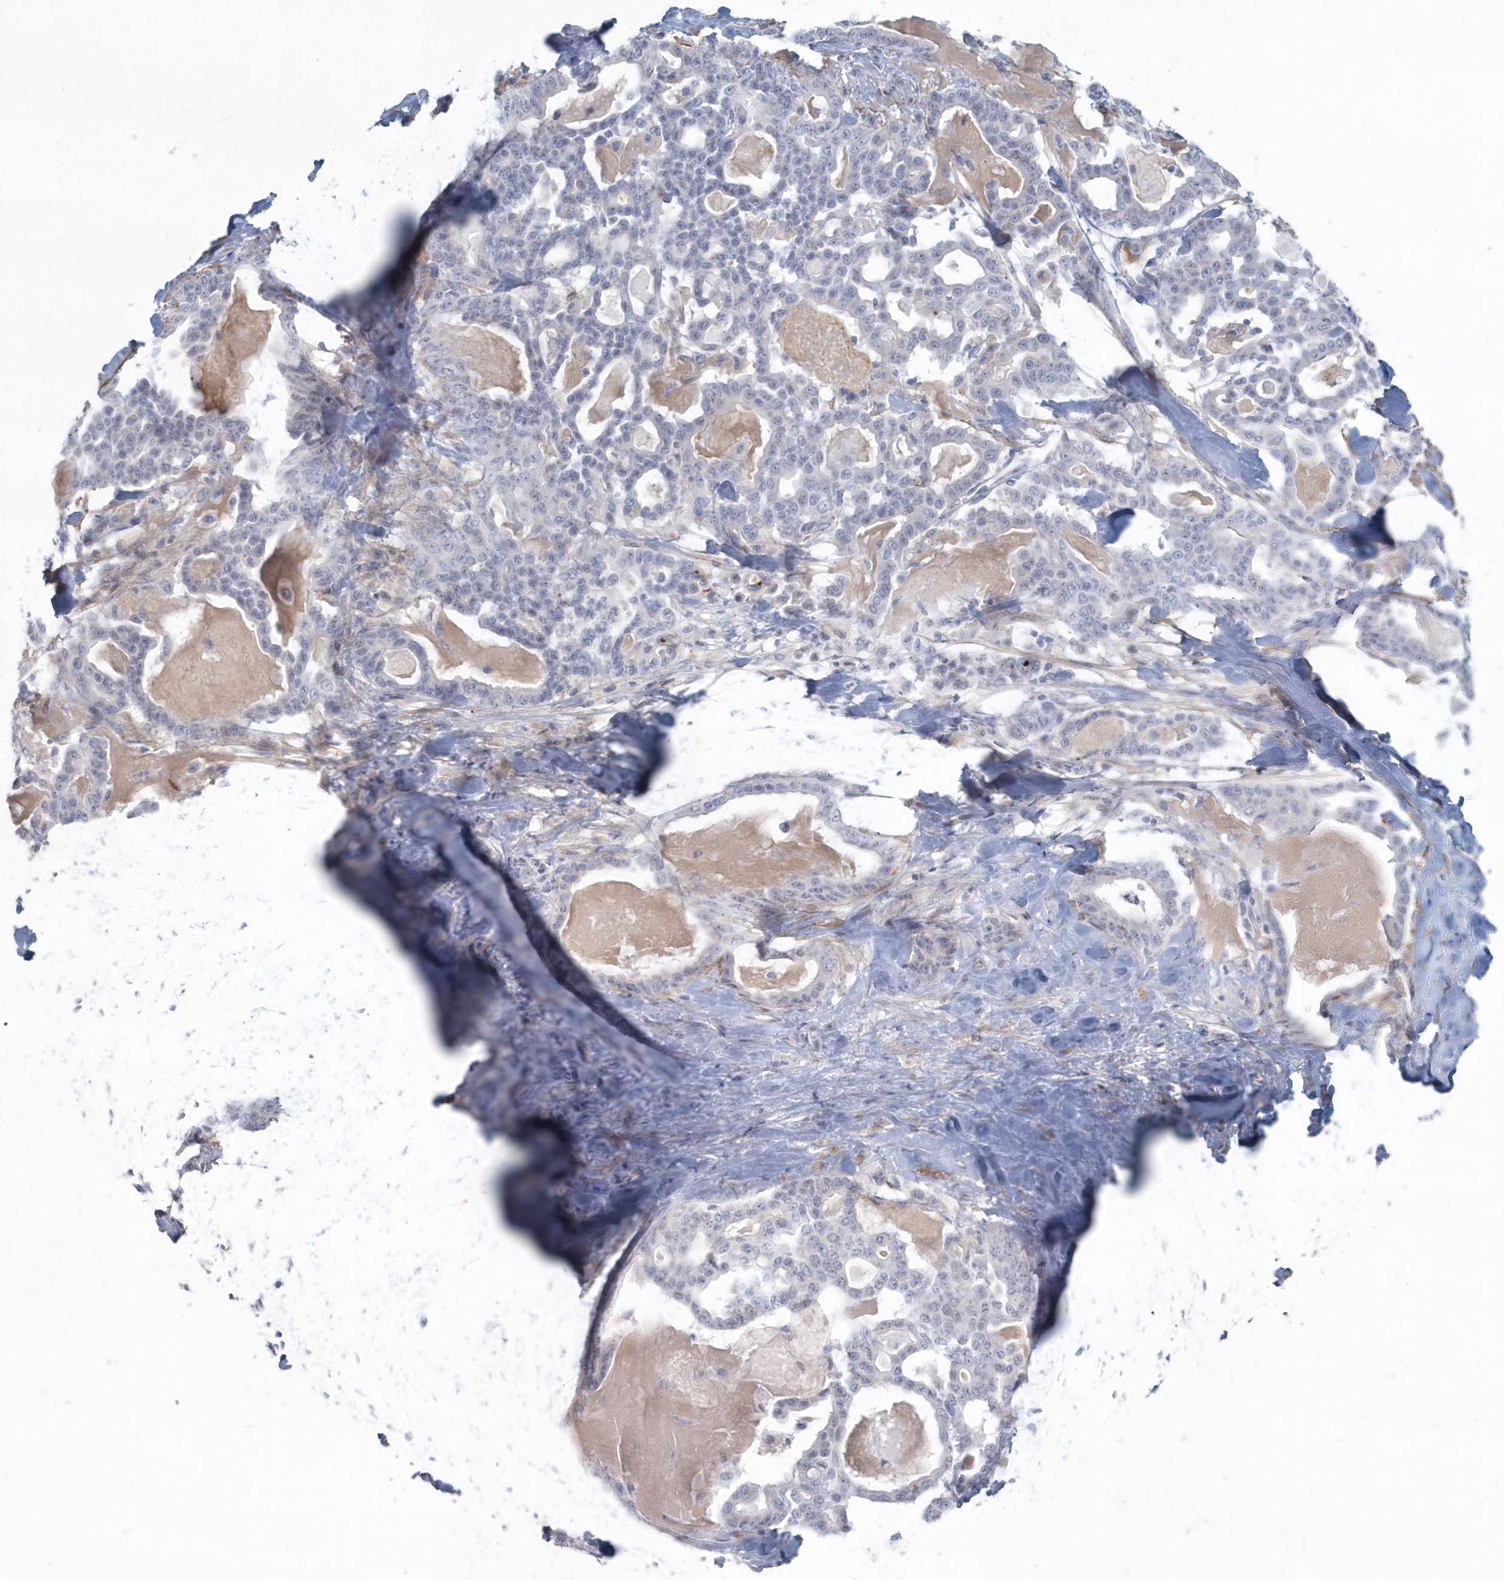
{"staining": {"intensity": "negative", "quantity": "none", "location": "none"}, "tissue": "pancreatic cancer", "cell_type": "Tumor cells", "image_type": "cancer", "snomed": [{"axis": "morphology", "description": "Adenocarcinoma, NOS"}, {"axis": "topography", "description": "Pancreas"}], "caption": "There is no significant staining in tumor cells of pancreatic adenocarcinoma.", "gene": "MYOT", "patient": {"sex": "male", "age": 63}}